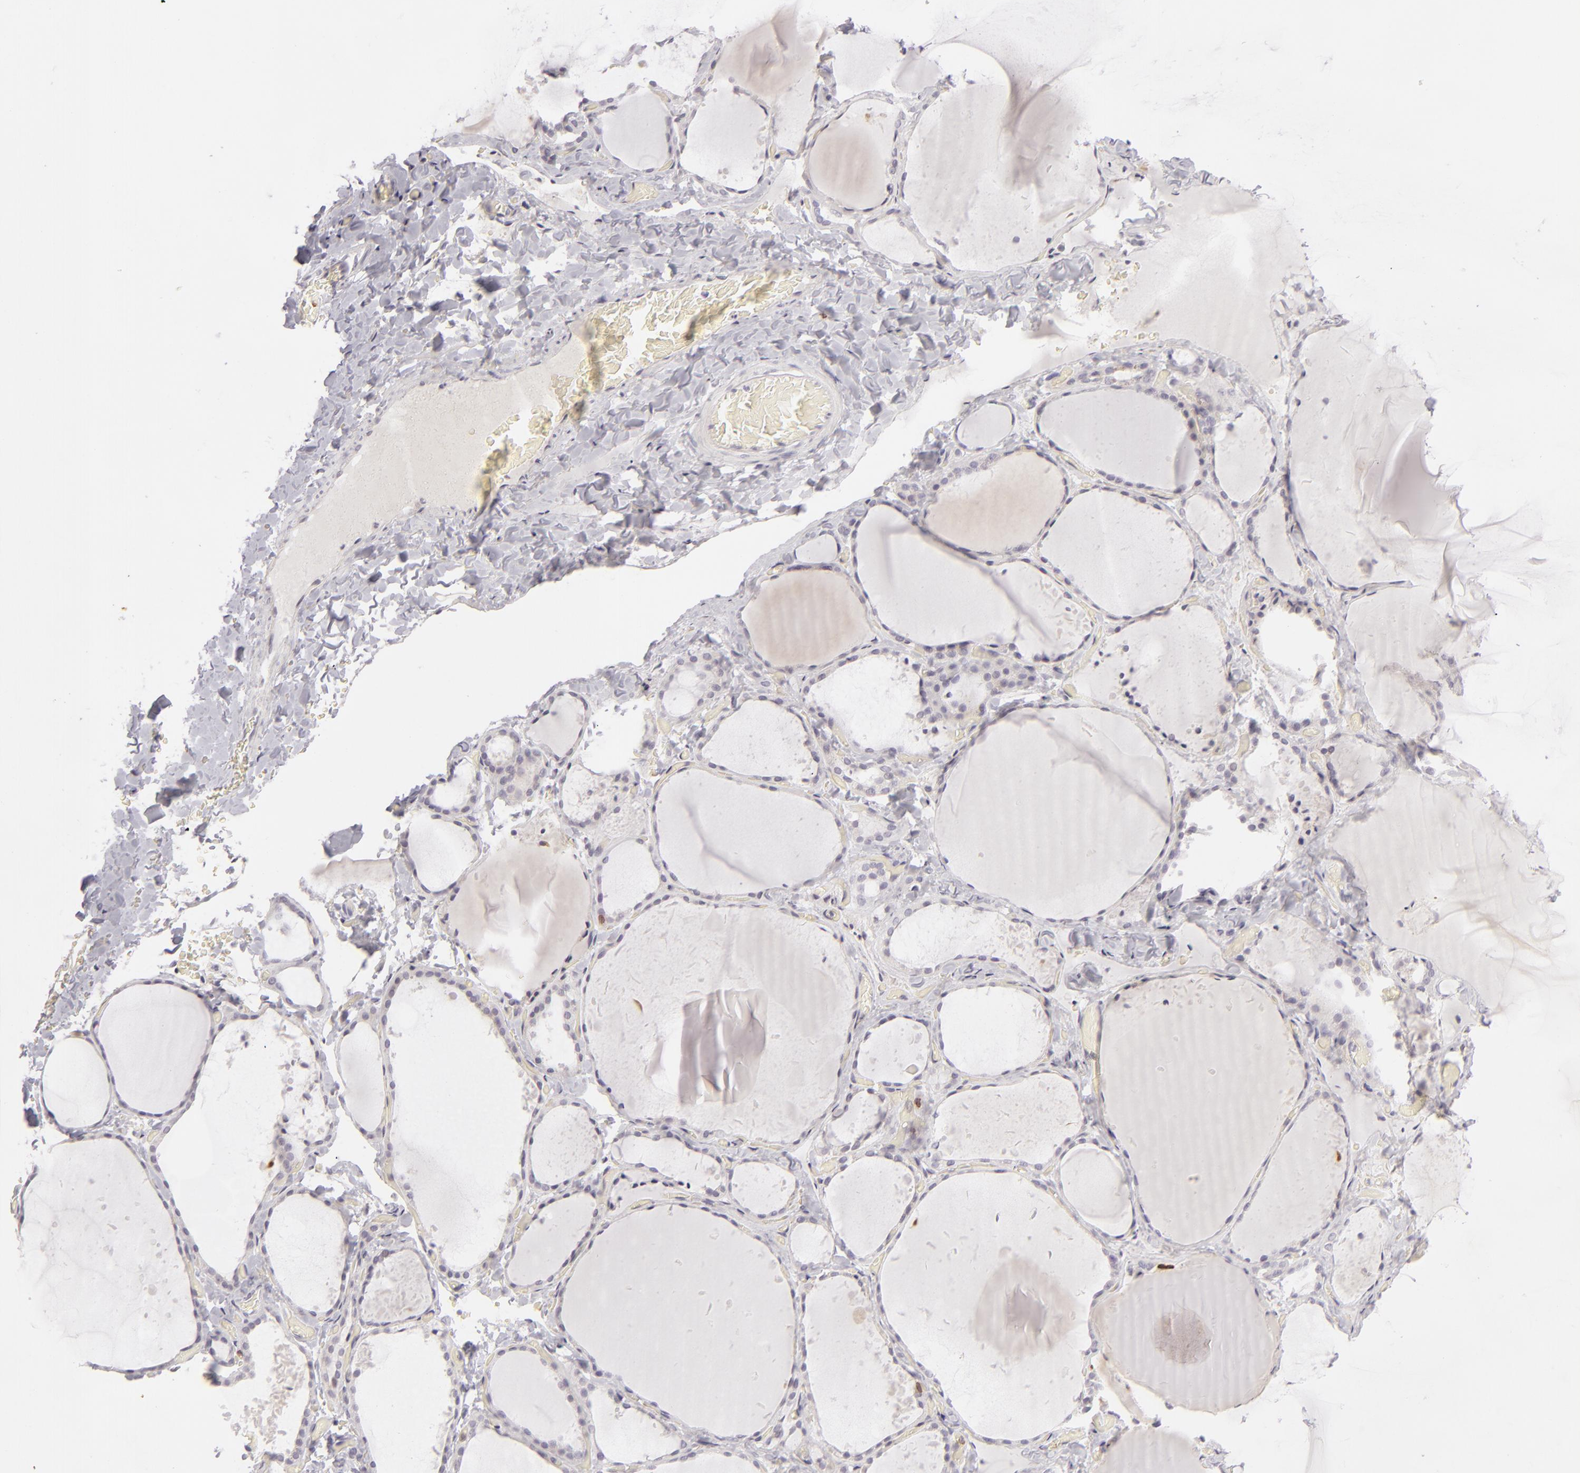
{"staining": {"intensity": "moderate", "quantity": "<25%", "location": "cytoplasmic/membranous"}, "tissue": "thyroid gland", "cell_type": "Glandular cells", "image_type": "normal", "snomed": [{"axis": "morphology", "description": "Normal tissue, NOS"}, {"axis": "topography", "description": "Thyroid gland"}], "caption": "Immunohistochemistry (IHC) (DAB) staining of unremarkable thyroid gland demonstrates moderate cytoplasmic/membranous protein staining in about <25% of glandular cells.", "gene": "APOBEC3G", "patient": {"sex": "female", "age": 22}}